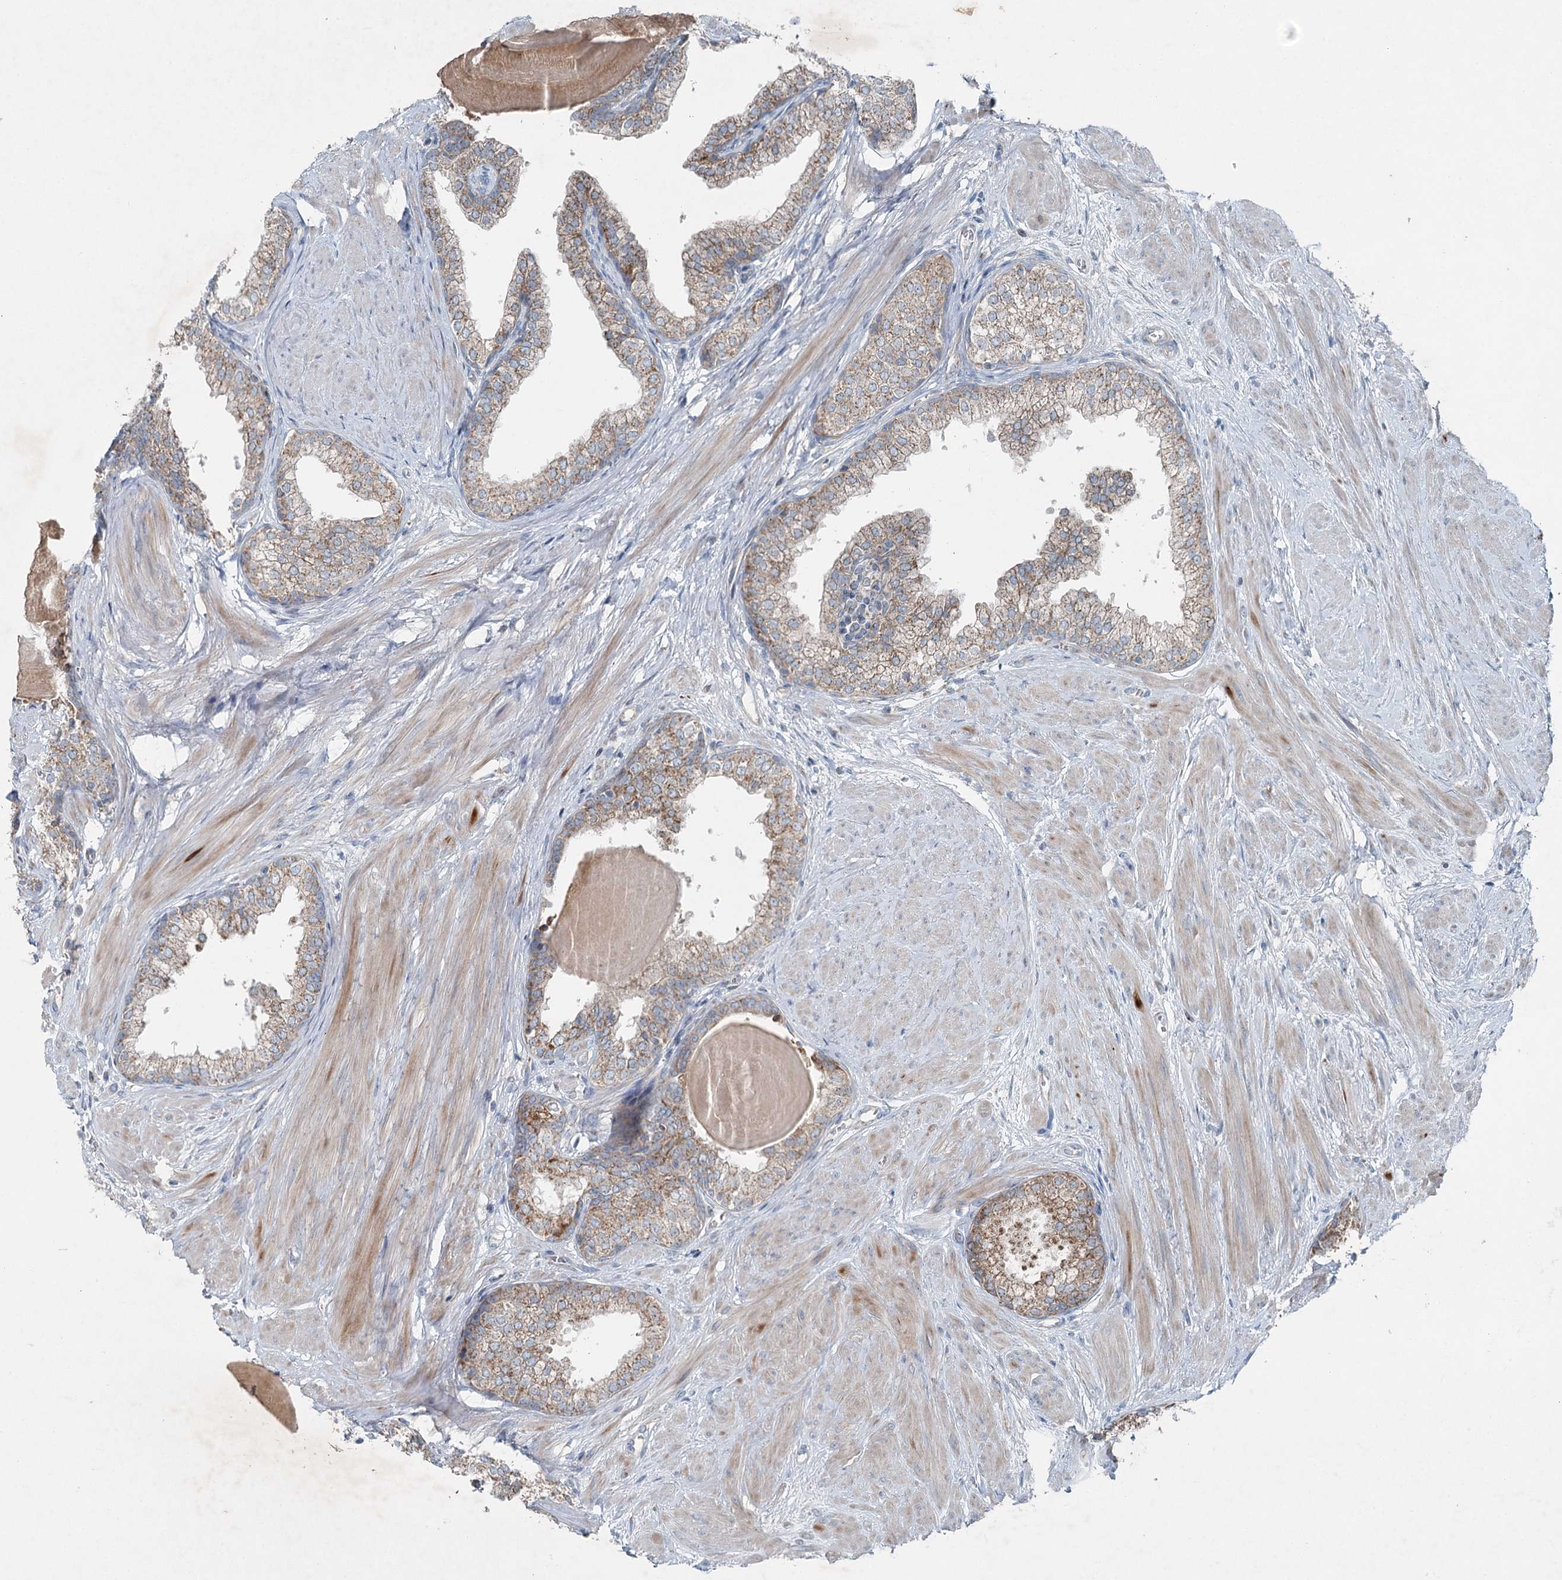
{"staining": {"intensity": "moderate", "quantity": ">75%", "location": "cytoplasmic/membranous"}, "tissue": "prostate", "cell_type": "Glandular cells", "image_type": "normal", "snomed": [{"axis": "morphology", "description": "Normal tissue, NOS"}, {"axis": "topography", "description": "Prostate"}], "caption": "The image shows a brown stain indicating the presence of a protein in the cytoplasmic/membranous of glandular cells in prostate. (Brightfield microscopy of DAB IHC at high magnification).", "gene": "CHCHD5", "patient": {"sex": "male", "age": 48}}